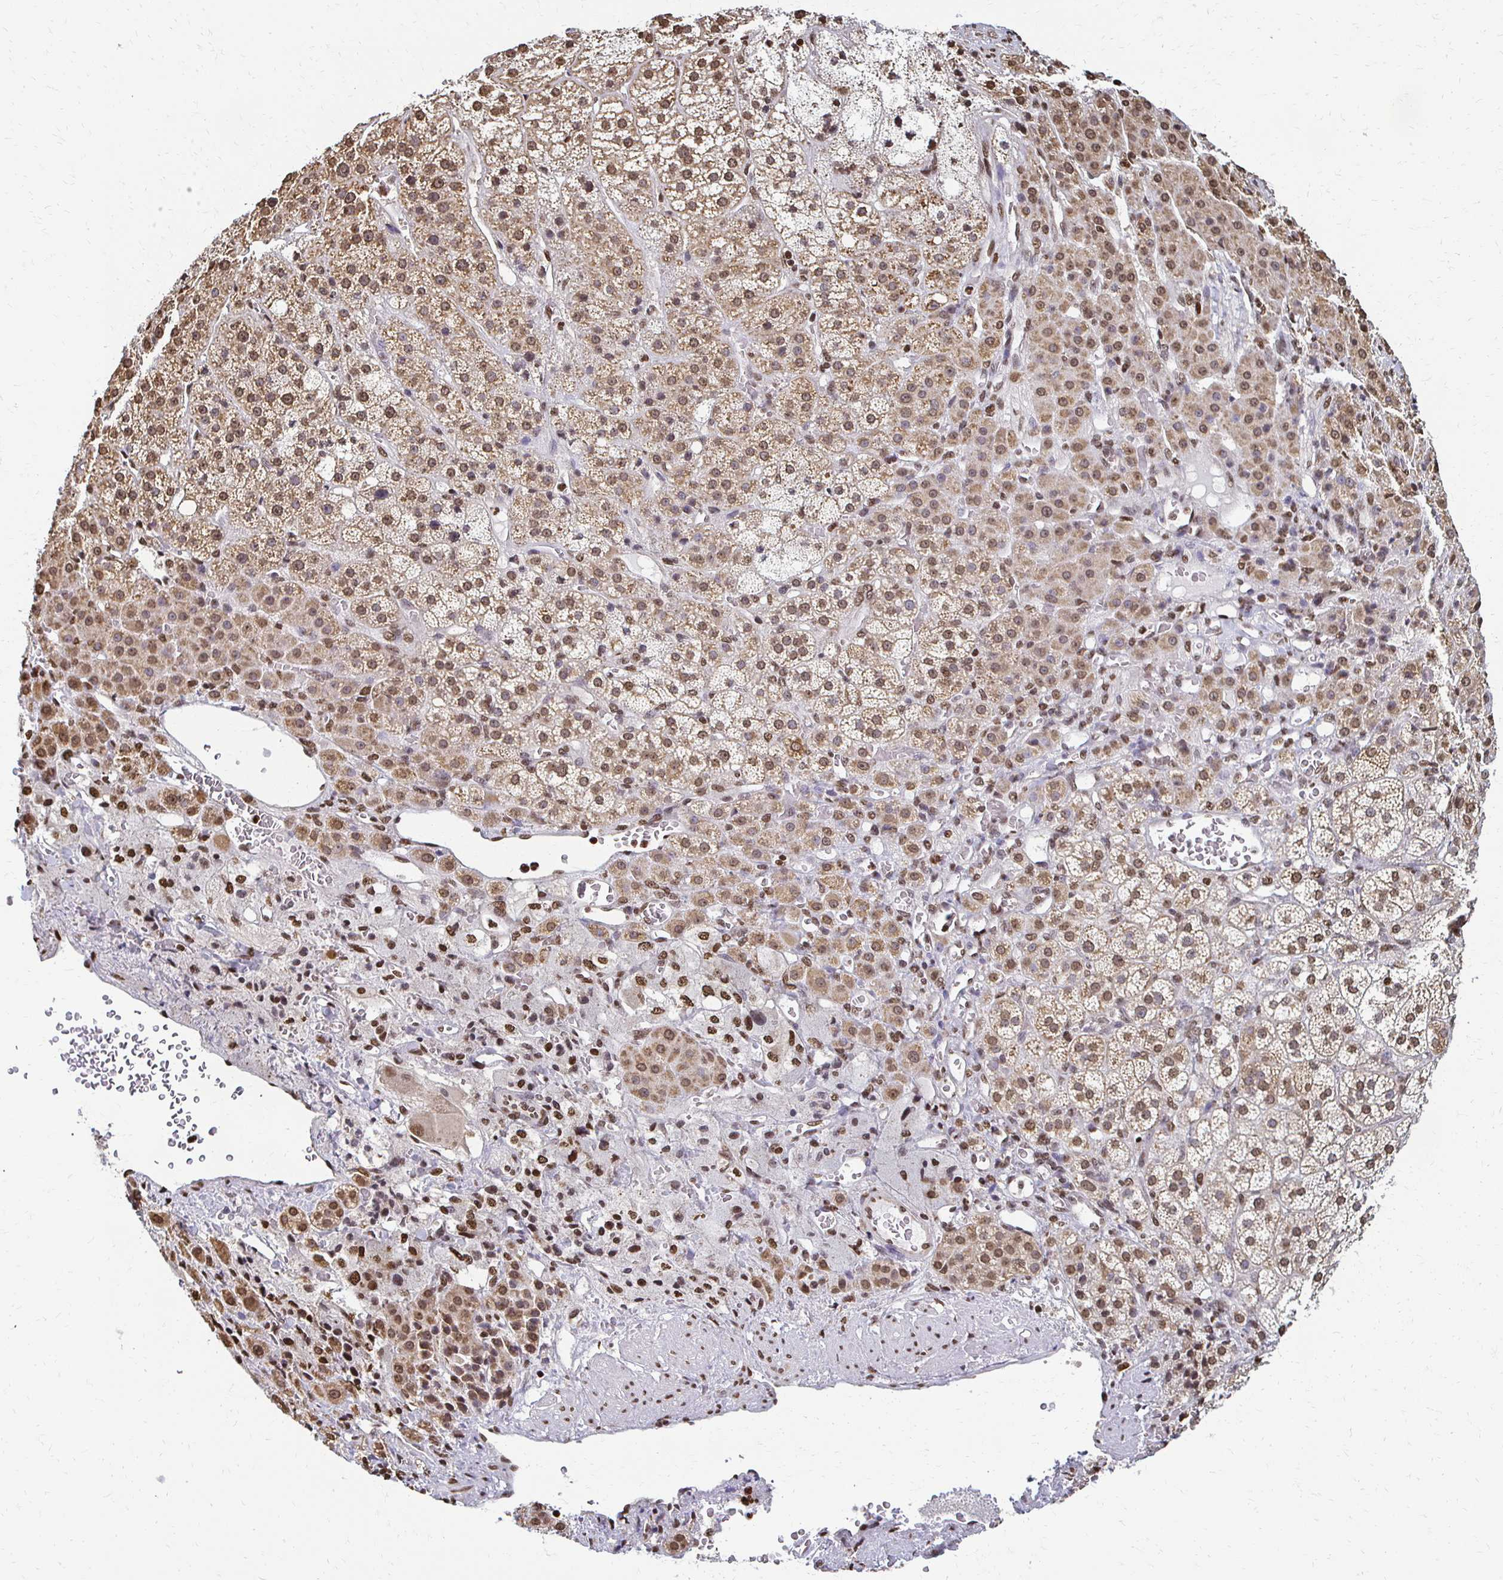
{"staining": {"intensity": "moderate", "quantity": ">75%", "location": "cytoplasmic/membranous,nuclear"}, "tissue": "adrenal gland", "cell_type": "Glandular cells", "image_type": "normal", "snomed": [{"axis": "morphology", "description": "Normal tissue, NOS"}, {"axis": "topography", "description": "Adrenal gland"}], "caption": "Glandular cells display moderate cytoplasmic/membranous,nuclear staining in approximately >75% of cells in unremarkable adrenal gland.", "gene": "HOXA9", "patient": {"sex": "female", "age": 60}}